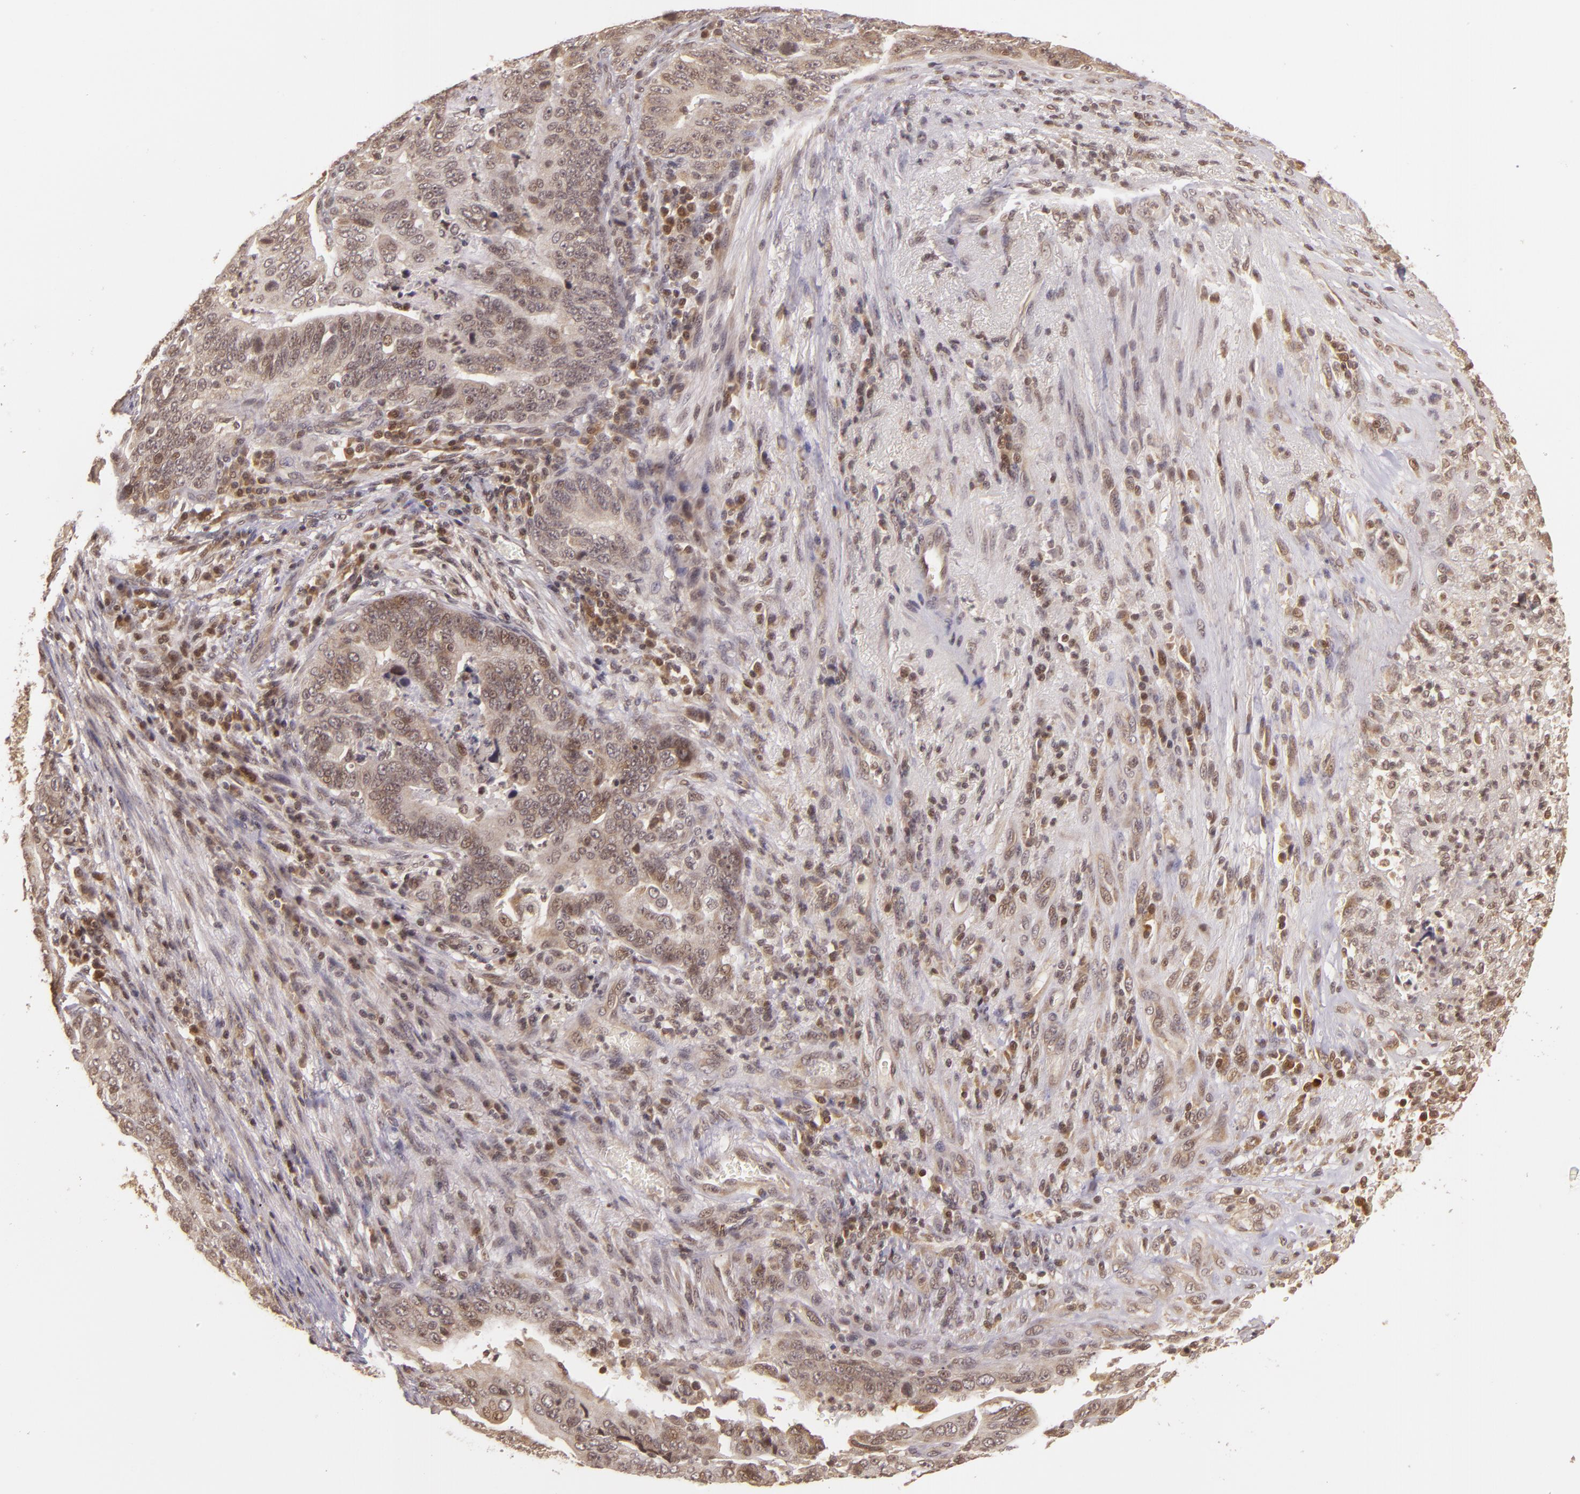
{"staining": {"intensity": "weak", "quantity": "<25%", "location": "cytoplasmic/membranous,nuclear"}, "tissue": "stomach cancer", "cell_type": "Tumor cells", "image_type": "cancer", "snomed": [{"axis": "morphology", "description": "Adenocarcinoma, NOS"}, {"axis": "topography", "description": "Stomach, upper"}], "caption": "Tumor cells show no significant positivity in adenocarcinoma (stomach).", "gene": "TXNRD2", "patient": {"sex": "female", "age": 50}}